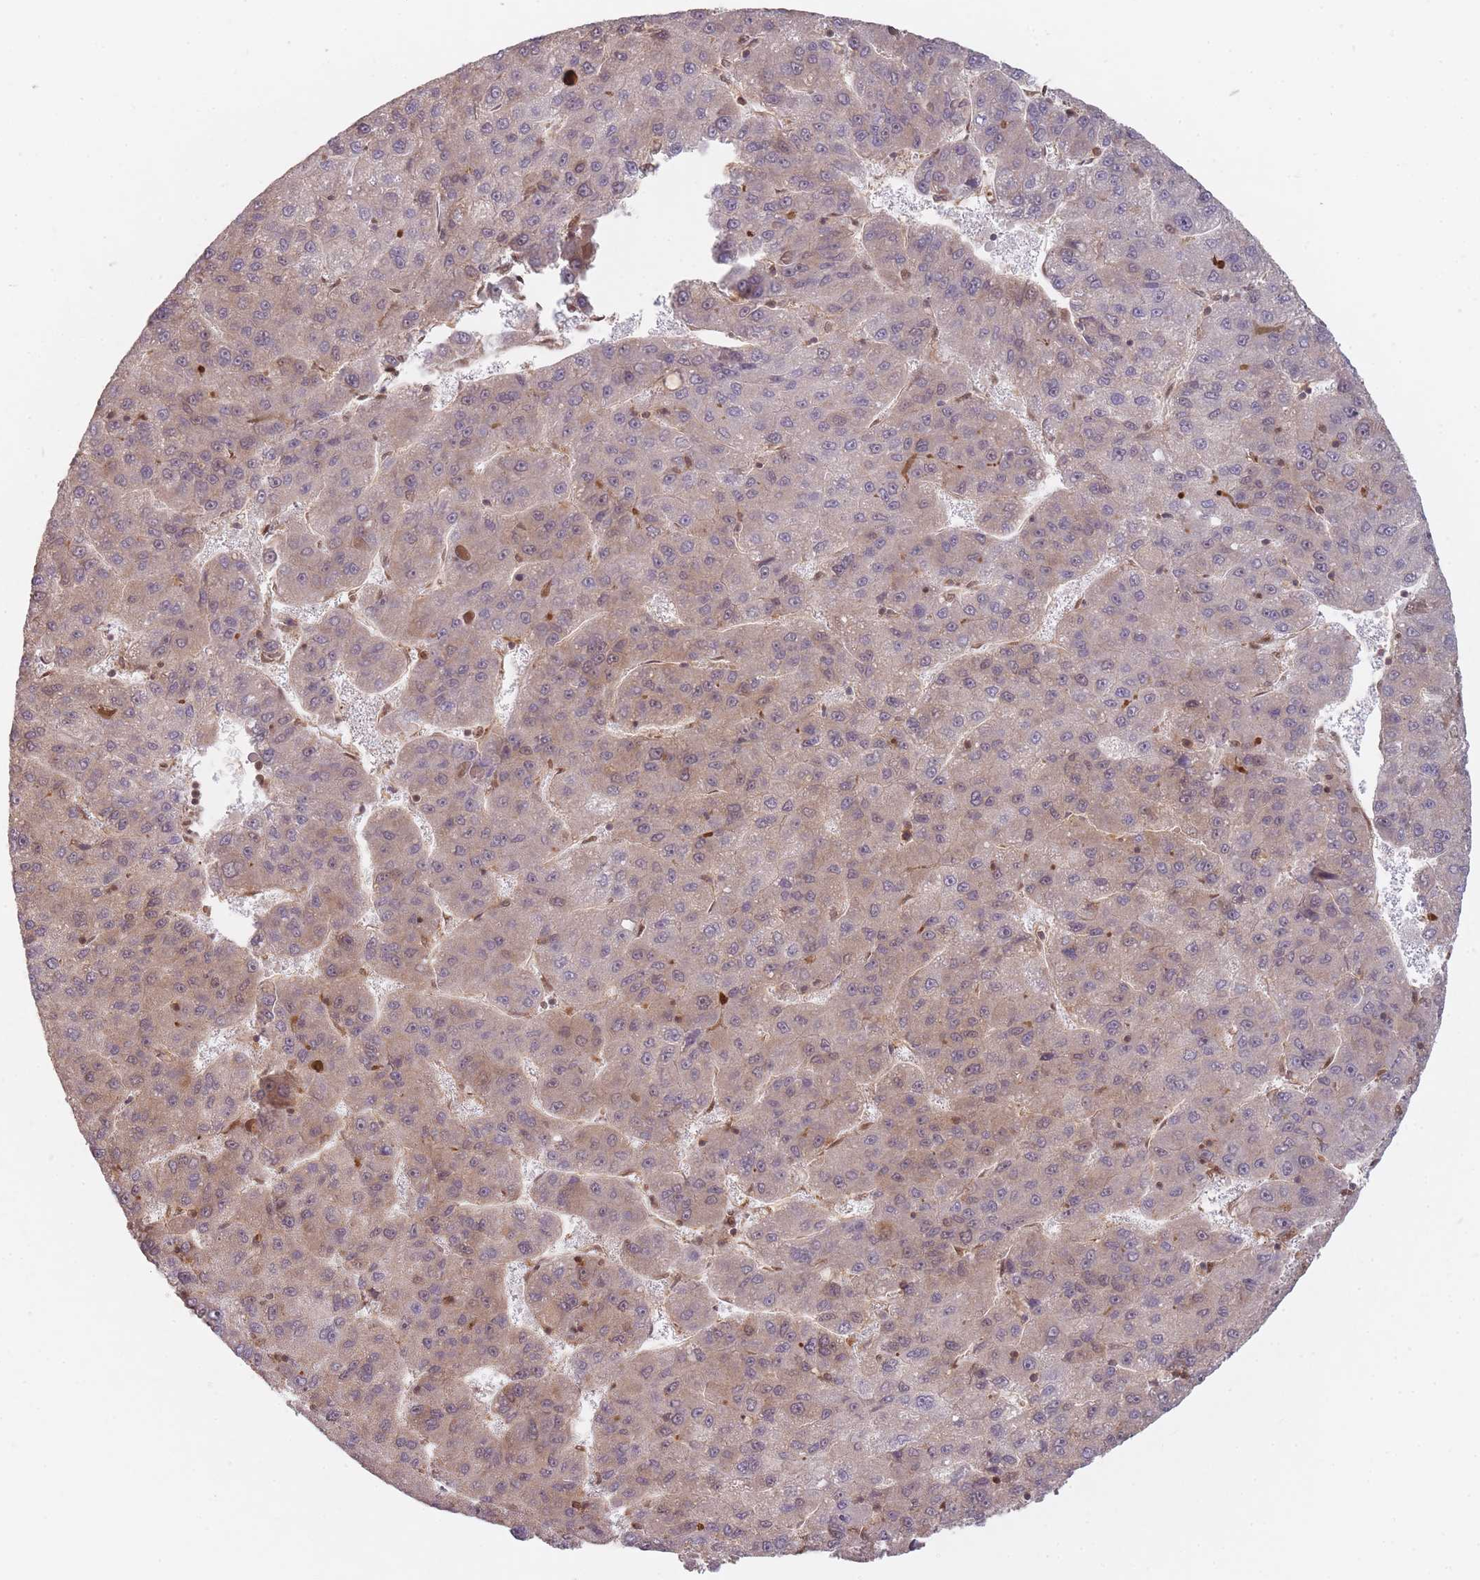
{"staining": {"intensity": "negative", "quantity": "none", "location": "none"}, "tissue": "liver cancer", "cell_type": "Tumor cells", "image_type": "cancer", "snomed": [{"axis": "morphology", "description": "Carcinoma, Hepatocellular, NOS"}, {"axis": "topography", "description": "Liver"}], "caption": "IHC of human liver cancer (hepatocellular carcinoma) demonstrates no staining in tumor cells. (Immunohistochemistry, brightfield microscopy, high magnification).", "gene": "PPP6R3", "patient": {"sex": "female", "age": 82}}